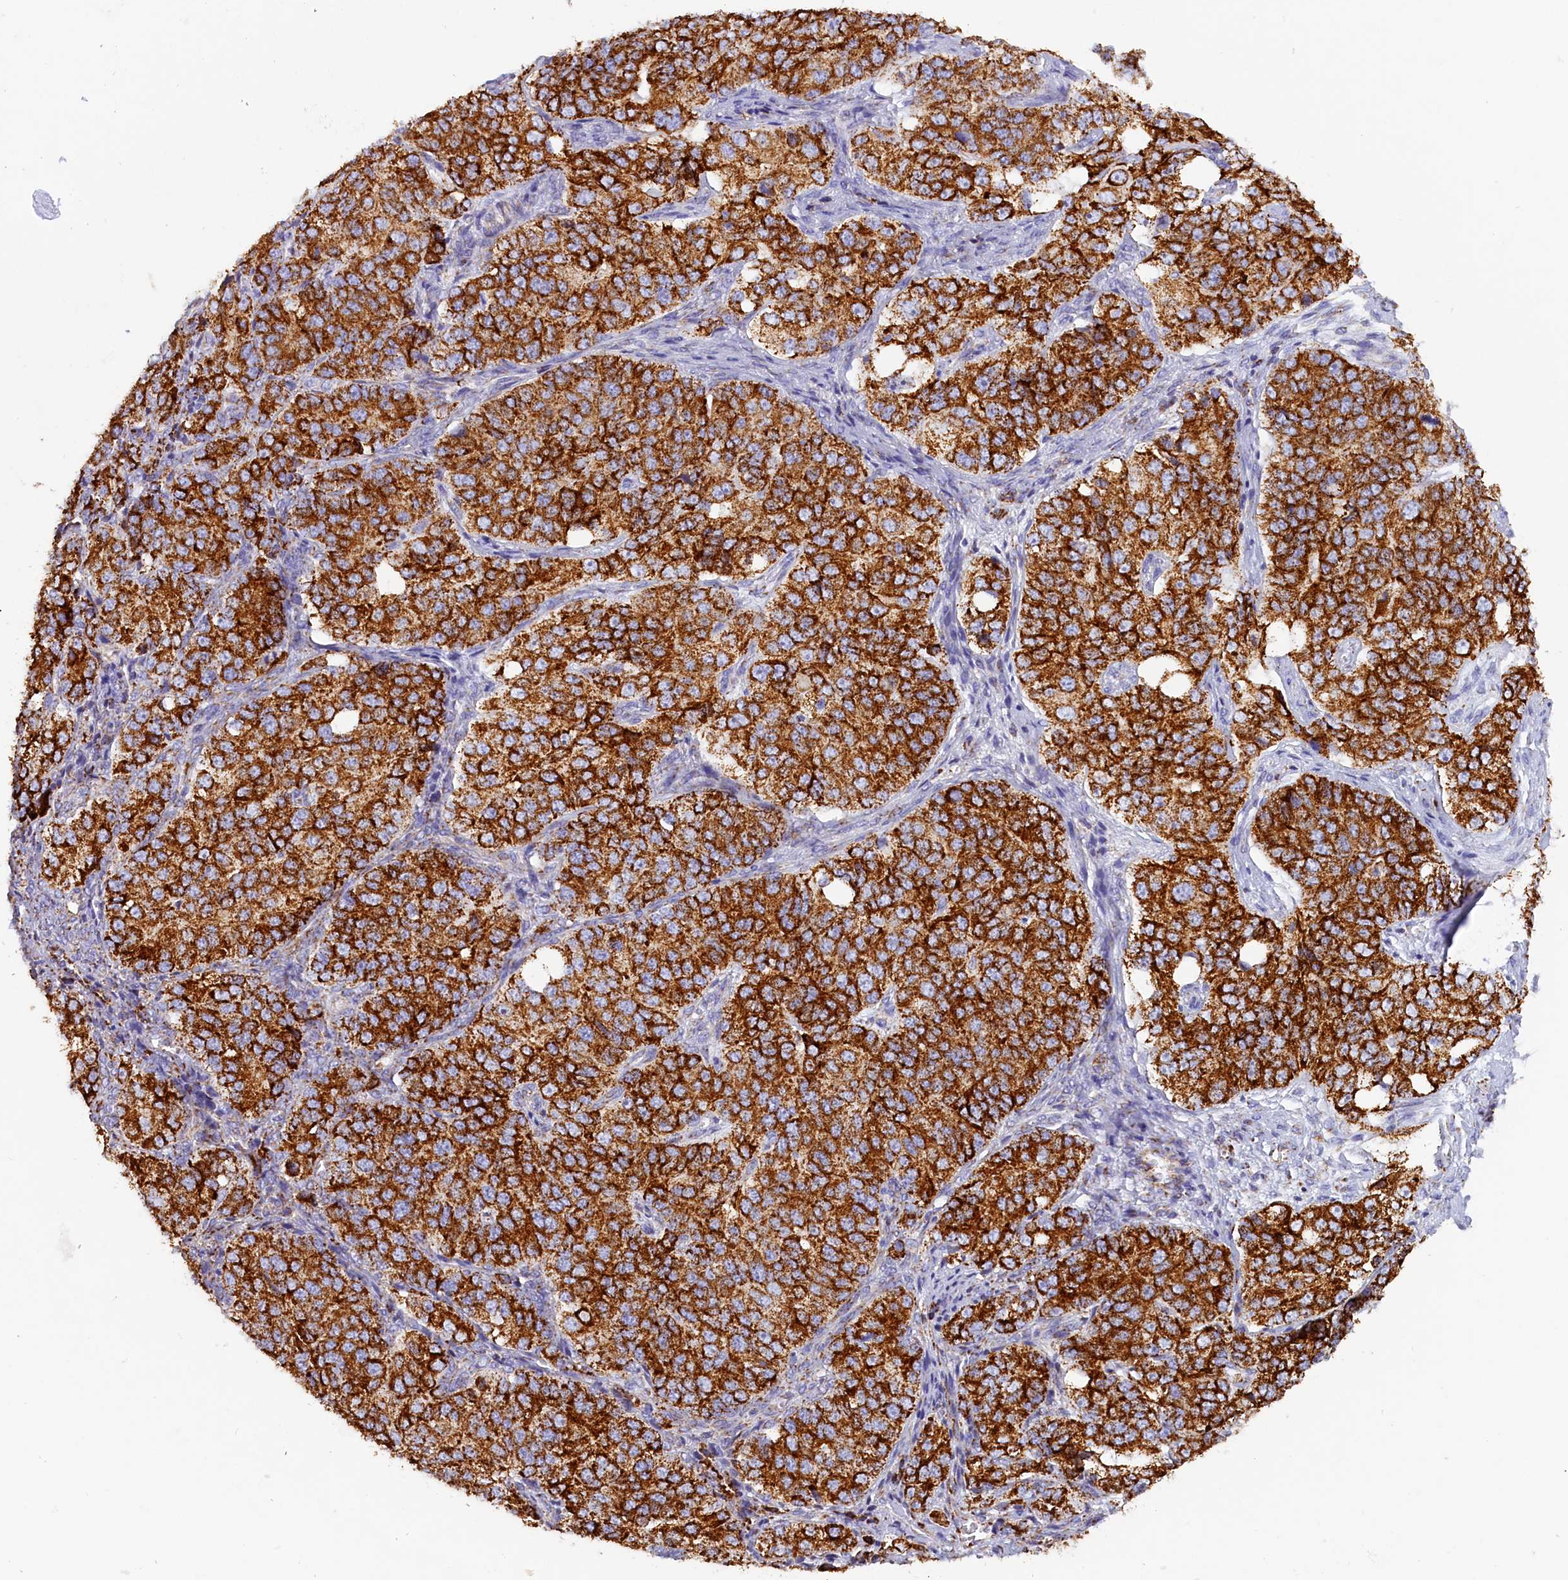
{"staining": {"intensity": "strong", "quantity": ">75%", "location": "cytoplasmic/membranous"}, "tissue": "ovarian cancer", "cell_type": "Tumor cells", "image_type": "cancer", "snomed": [{"axis": "morphology", "description": "Carcinoma, endometroid"}, {"axis": "topography", "description": "Ovary"}], "caption": "A photomicrograph of human ovarian cancer (endometroid carcinoma) stained for a protein displays strong cytoplasmic/membranous brown staining in tumor cells.", "gene": "AKTIP", "patient": {"sex": "female", "age": 51}}